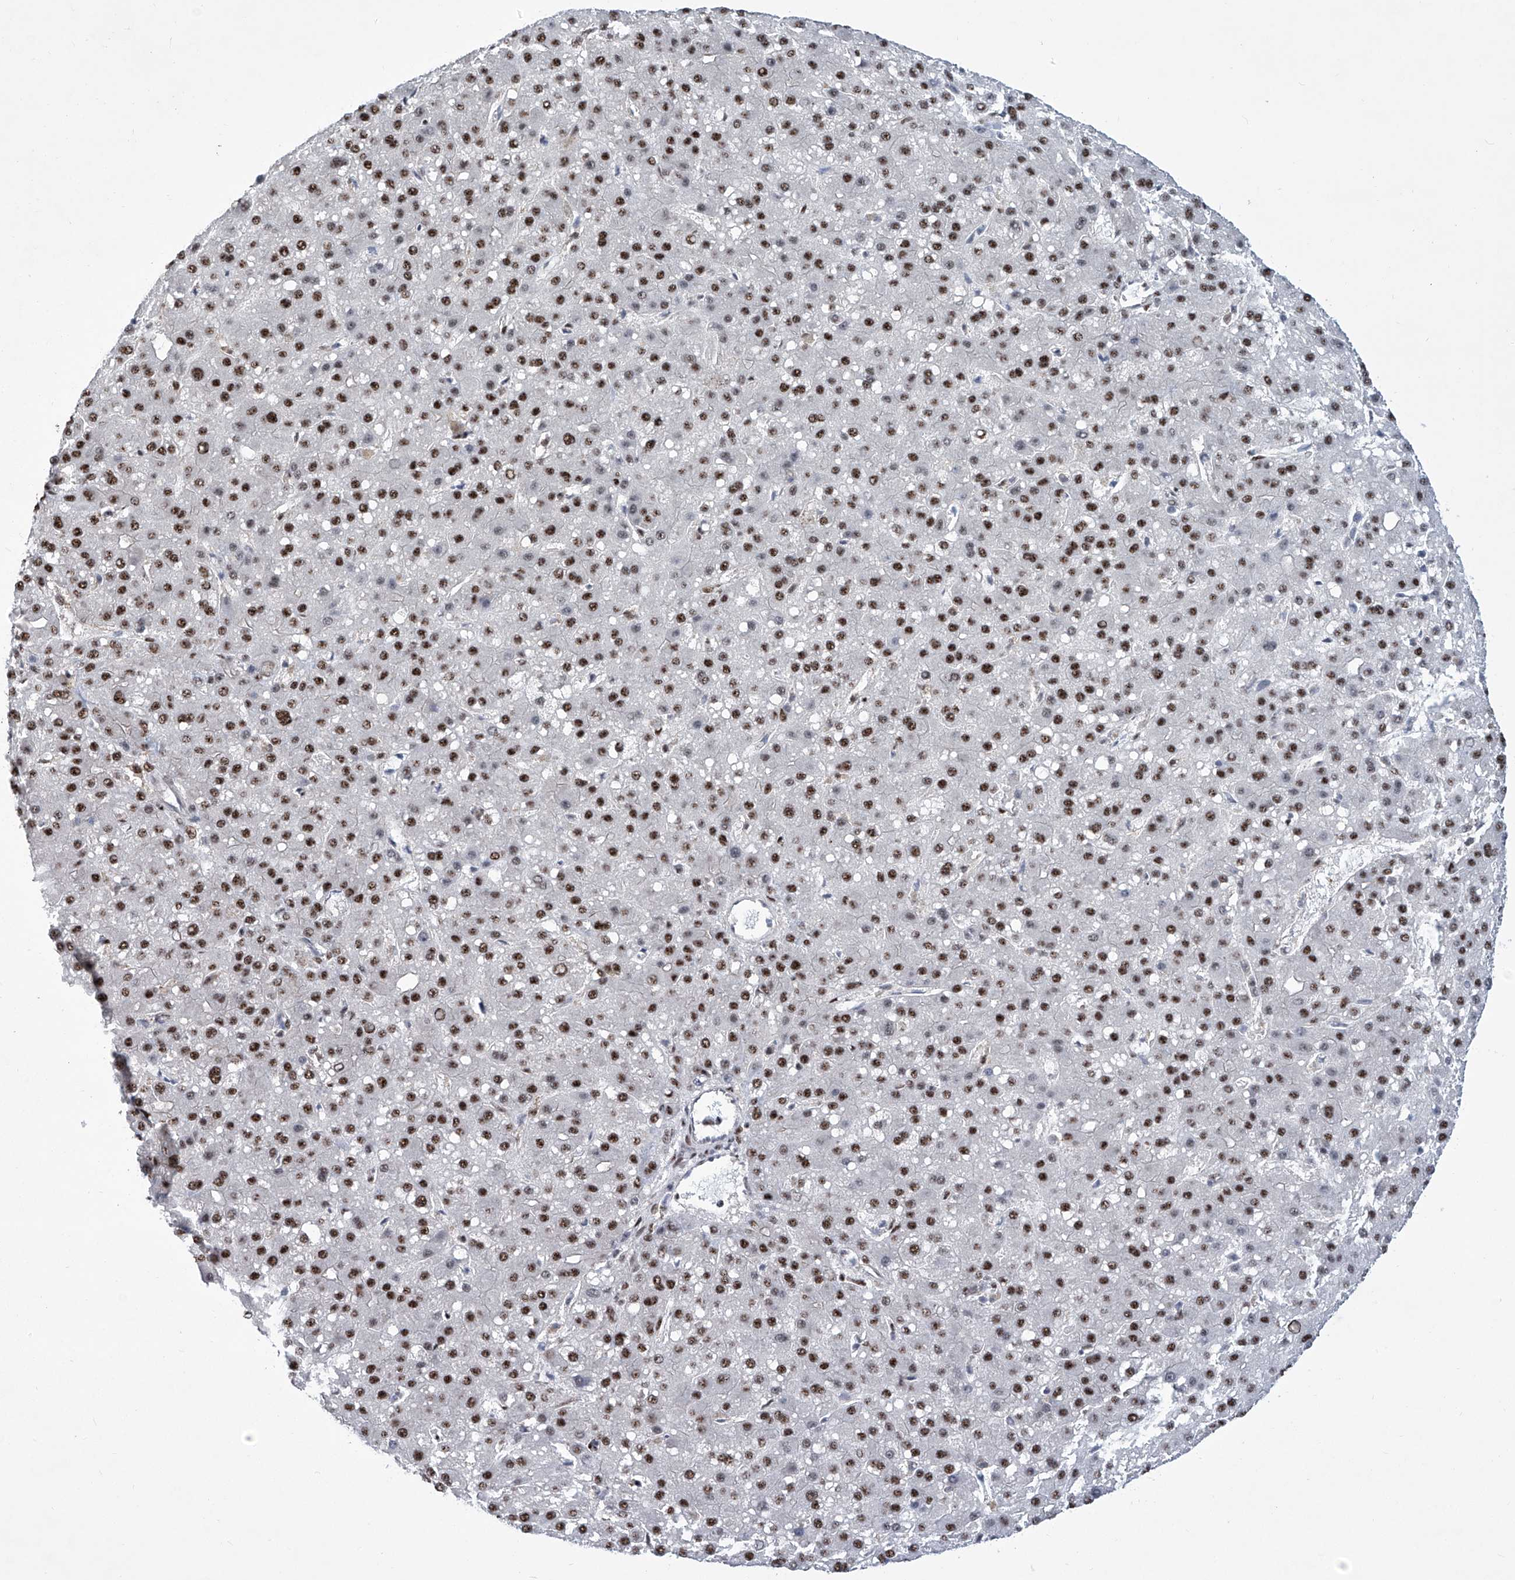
{"staining": {"intensity": "strong", "quantity": "25%-75%", "location": "nuclear"}, "tissue": "liver cancer", "cell_type": "Tumor cells", "image_type": "cancer", "snomed": [{"axis": "morphology", "description": "Carcinoma, Hepatocellular, NOS"}, {"axis": "topography", "description": "Liver"}], "caption": "Tumor cells demonstrate high levels of strong nuclear positivity in approximately 25%-75% of cells in liver cancer (hepatocellular carcinoma).", "gene": "FBXL4", "patient": {"sex": "male", "age": 67}}